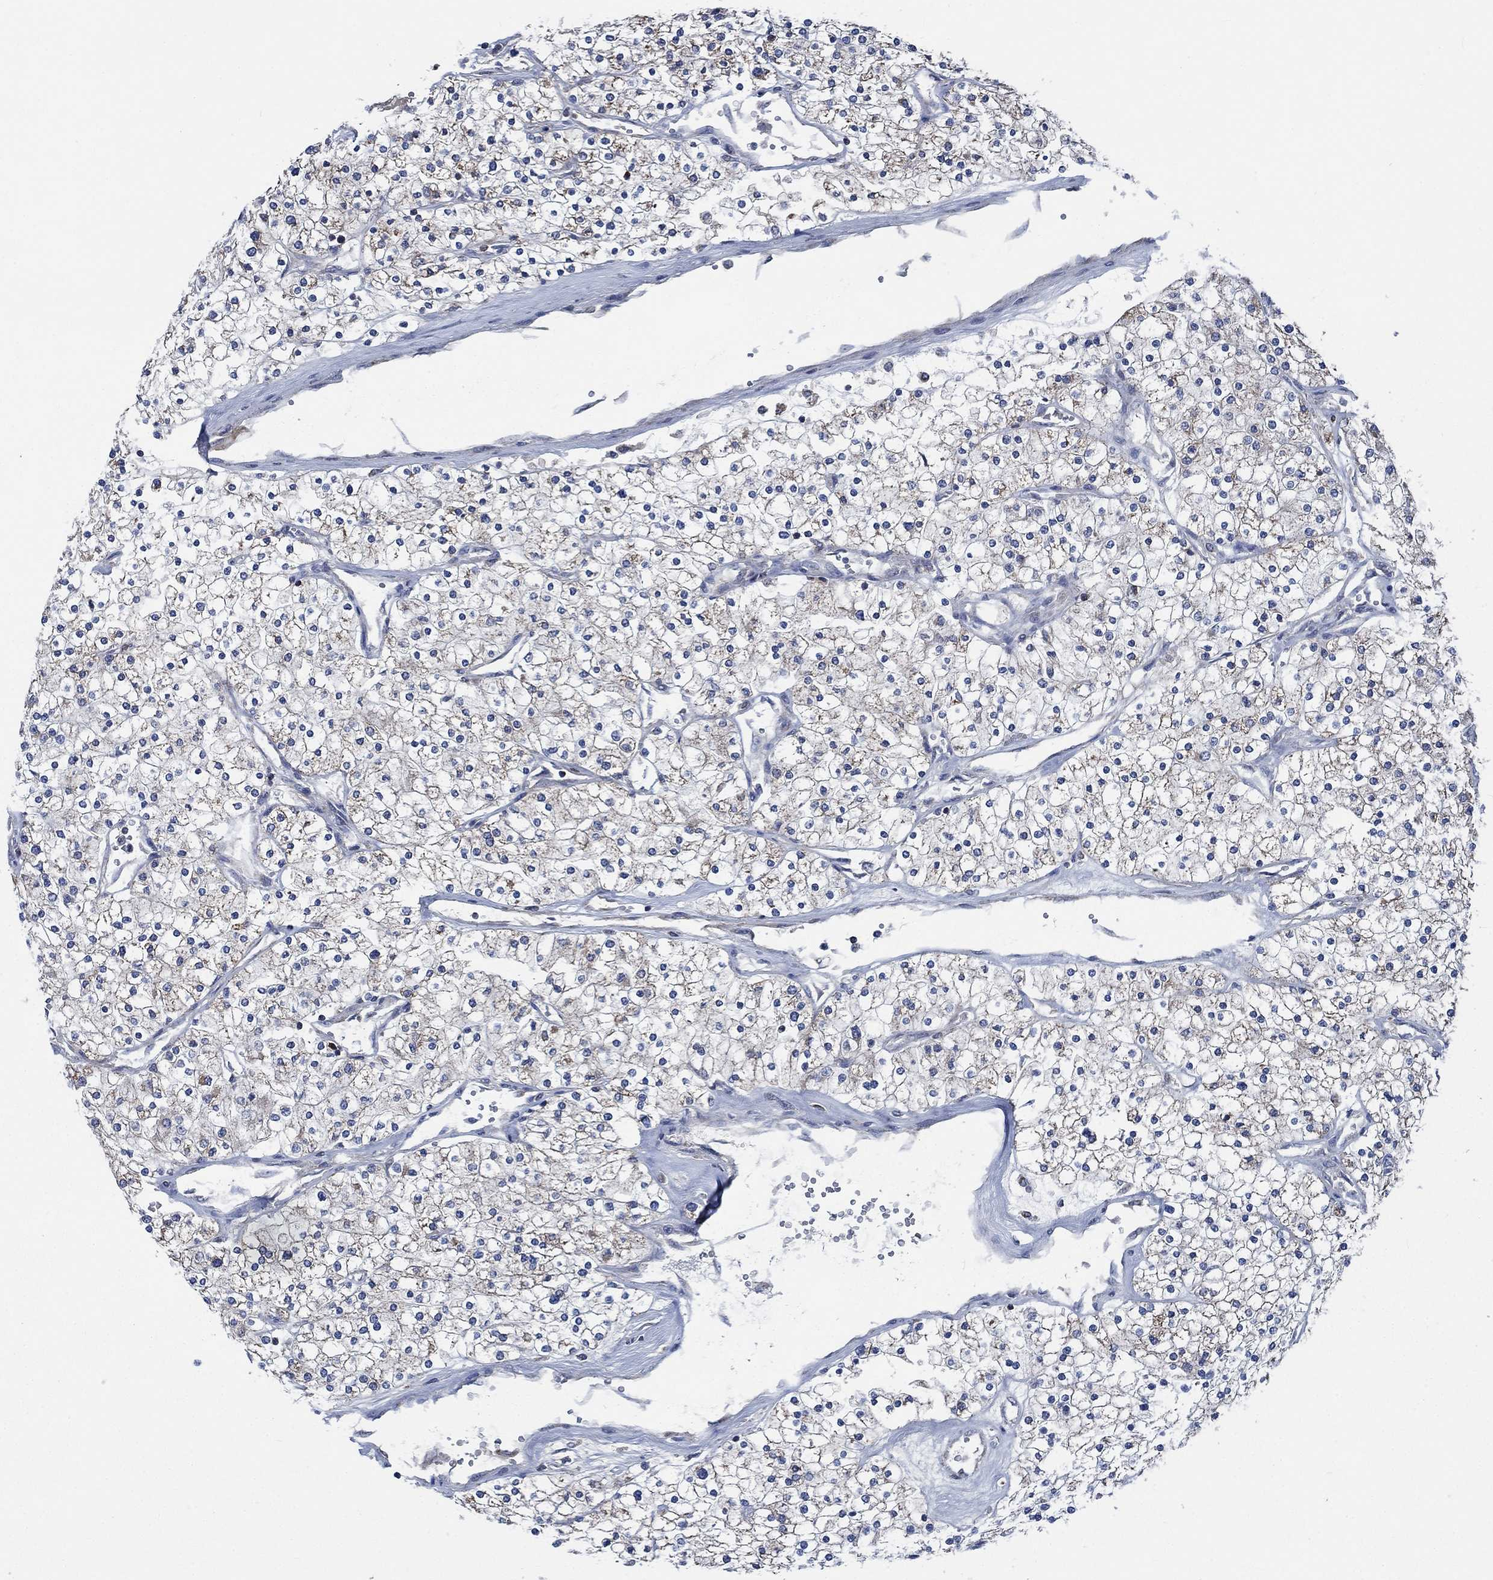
{"staining": {"intensity": "weak", "quantity": "<25%", "location": "cytoplasmic/membranous"}, "tissue": "renal cancer", "cell_type": "Tumor cells", "image_type": "cancer", "snomed": [{"axis": "morphology", "description": "Adenocarcinoma, NOS"}, {"axis": "topography", "description": "Kidney"}], "caption": "A micrograph of human adenocarcinoma (renal) is negative for staining in tumor cells. Nuclei are stained in blue.", "gene": "STXBP6", "patient": {"sex": "male", "age": 80}}